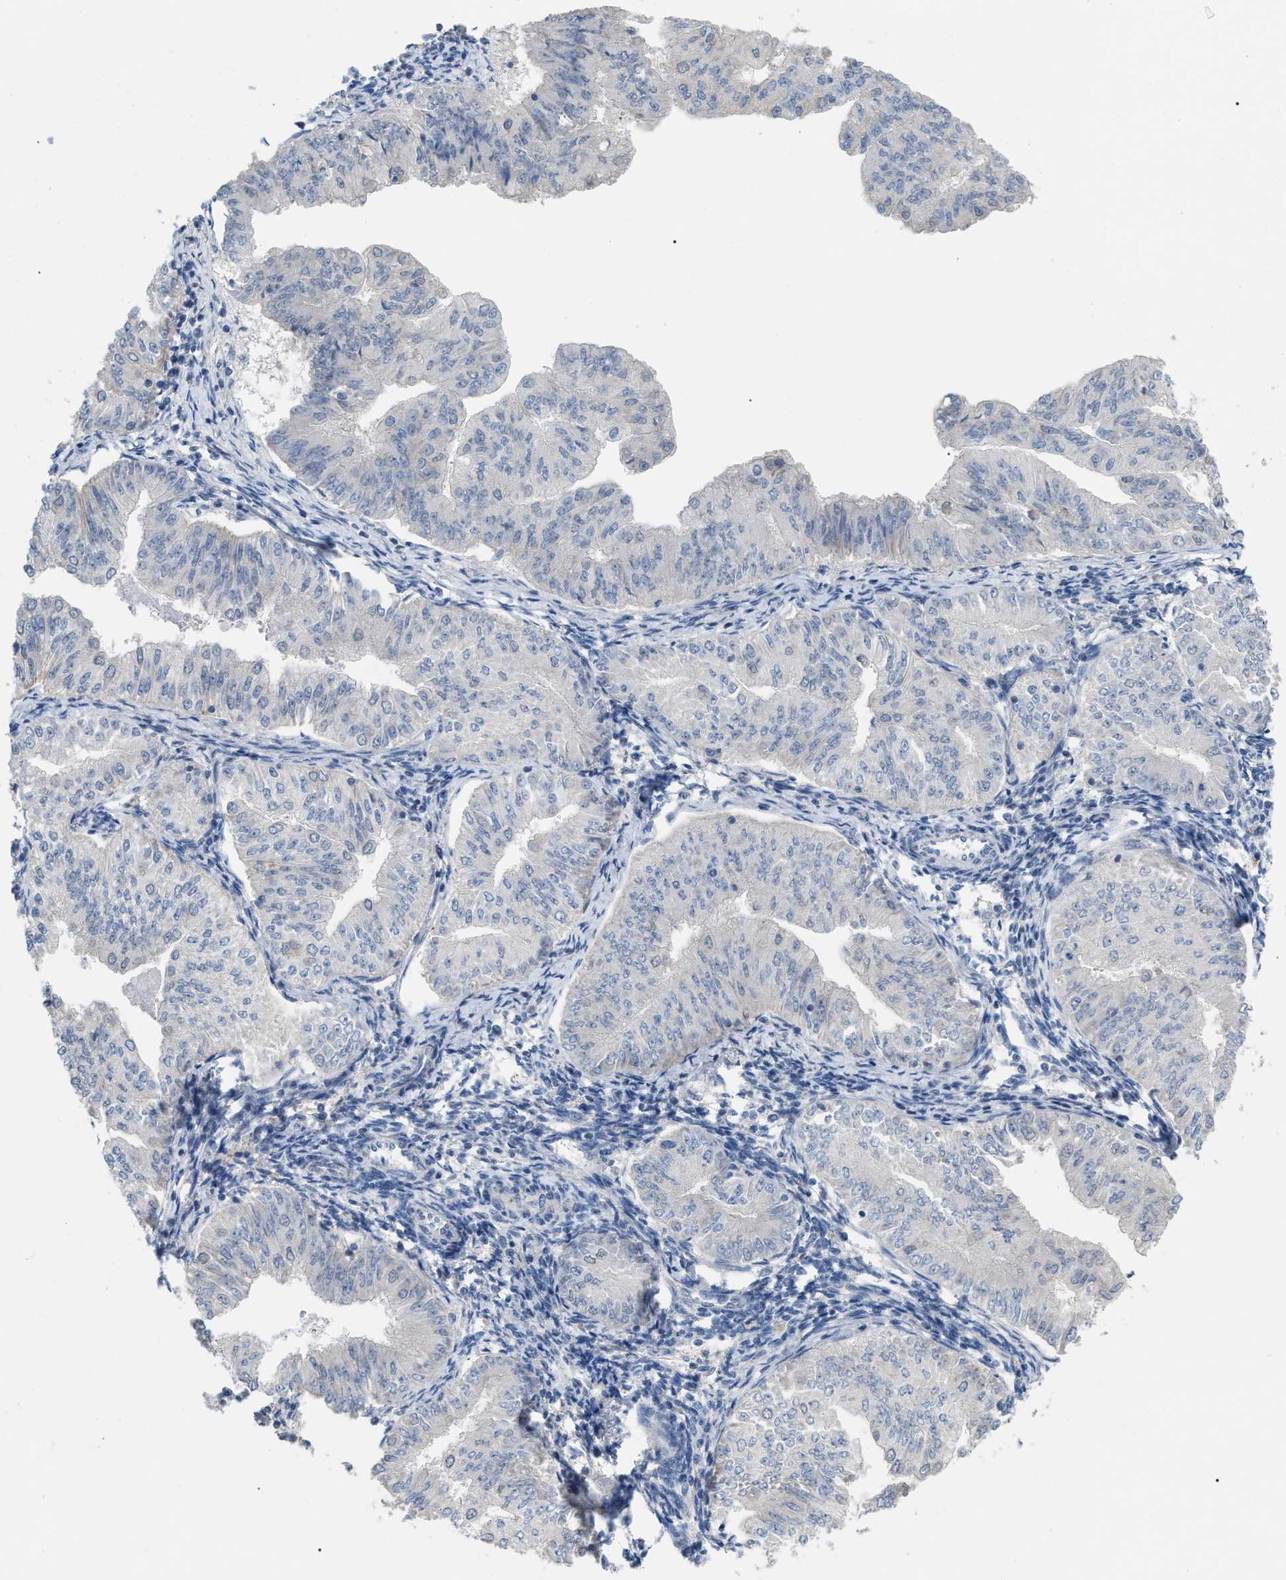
{"staining": {"intensity": "negative", "quantity": "none", "location": "none"}, "tissue": "endometrial cancer", "cell_type": "Tumor cells", "image_type": "cancer", "snomed": [{"axis": "morphology", "description": "Normal tissue, NOS"}, {"axis": "morphology", "description": "Adenocarcinoma, NOS"}, {"axis": "topography", "description": "Endometrium"}], "caption": "This is an immunohistochemistry image of human endometrial adenocarcinoma. There is no expression in tumor cells.", "gene": "DHX58", "patient": {"sex": "female", "age": 53}}